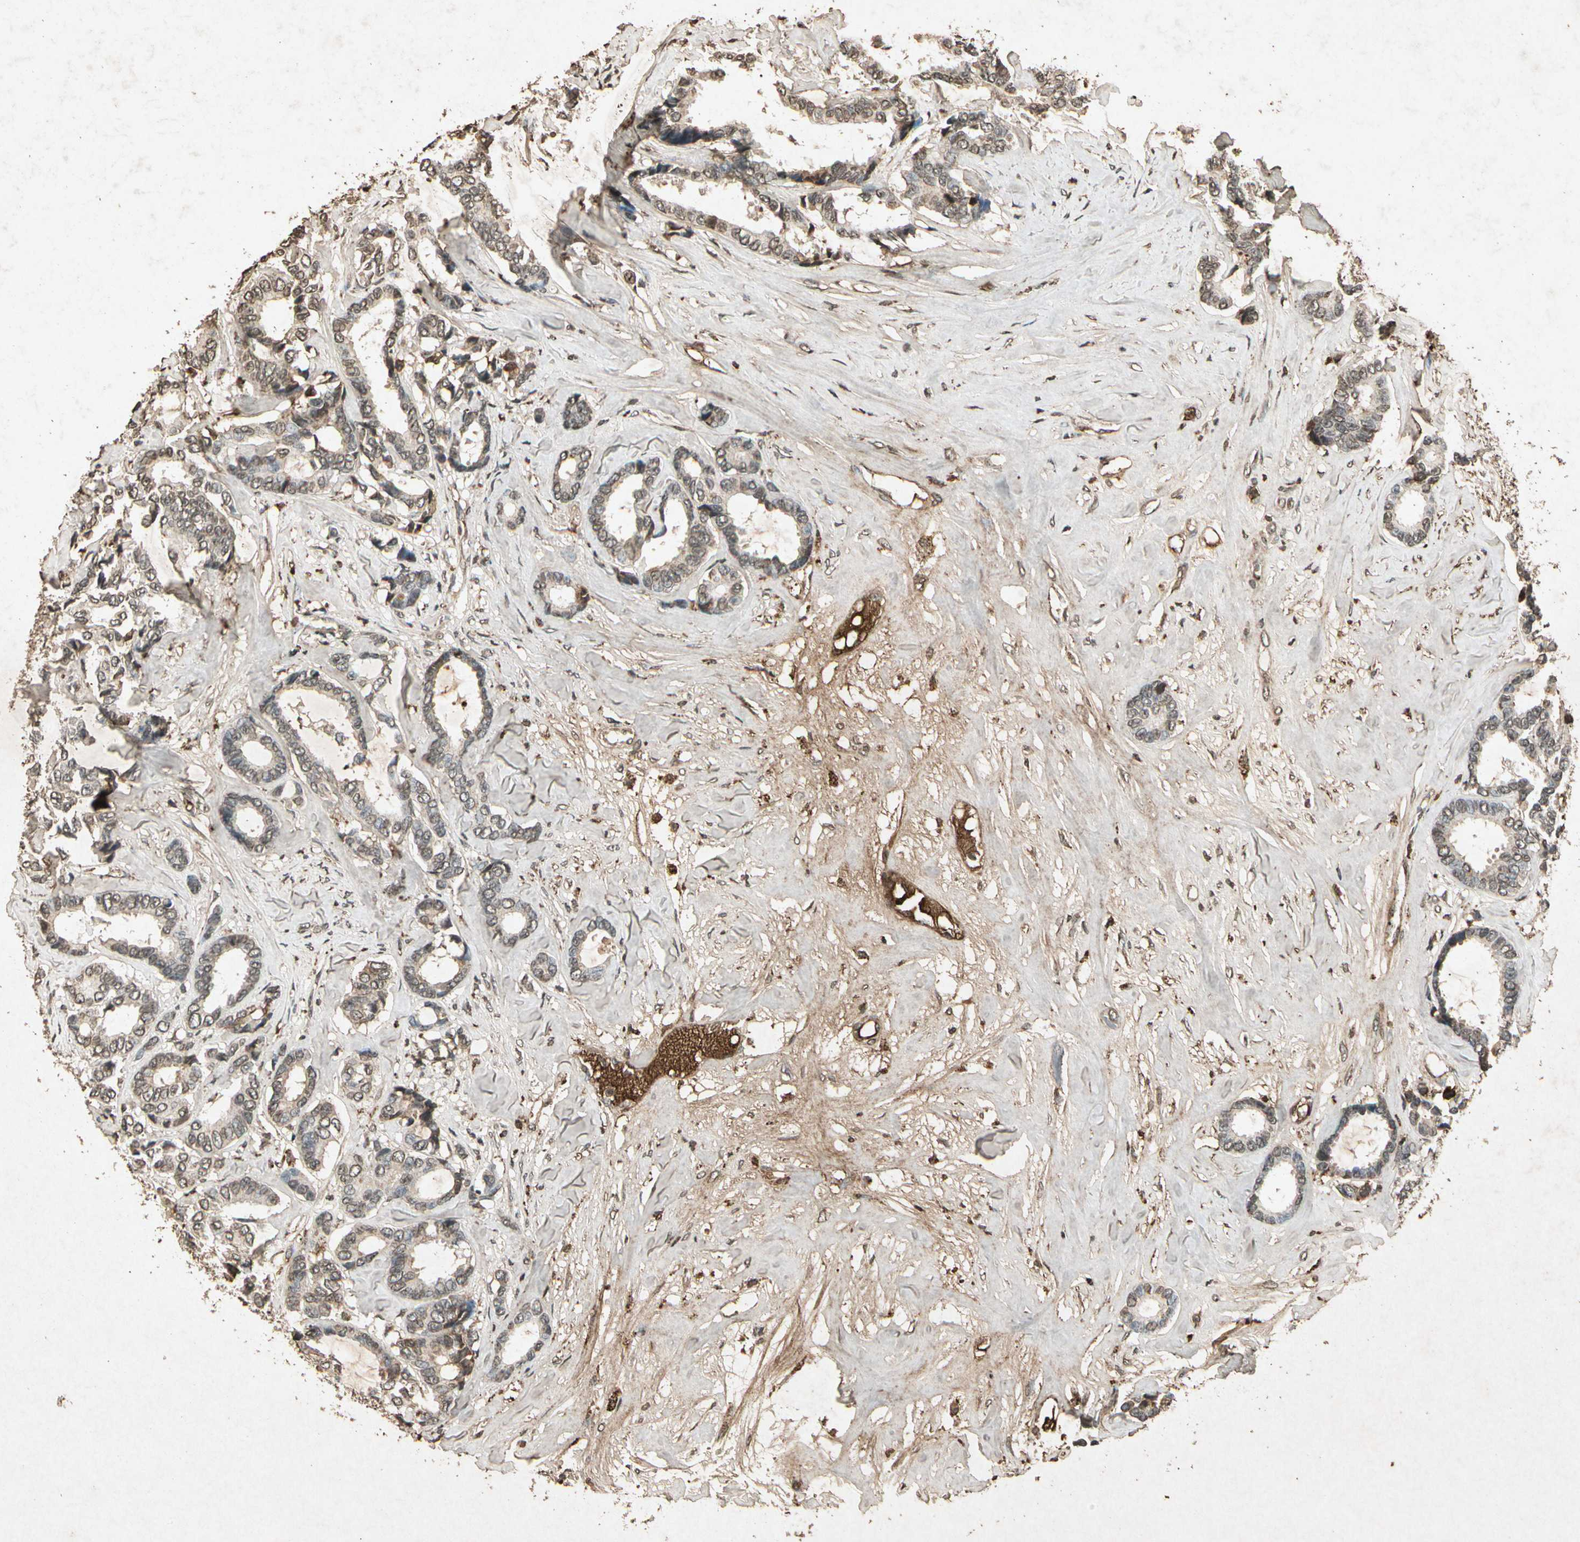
{"staining": {"intensity": "moderate", "quantity": "25%-75%", "location": "cytoplasmic/membranous"}, "tissue": "breast cancer", "cell_type": "Tumor cells", "image_type": "cancer", "snomed": [{"axis": "morphology", "description": "Duct carcinoma"}, {"axis": "topography", "description": "Breast"}], "caption": "Breast cancer stained with a protein marker demonstrates moderate staining in tumor cells.", "gene": "GC", "patient": {"sex": "female", "age": 87}}